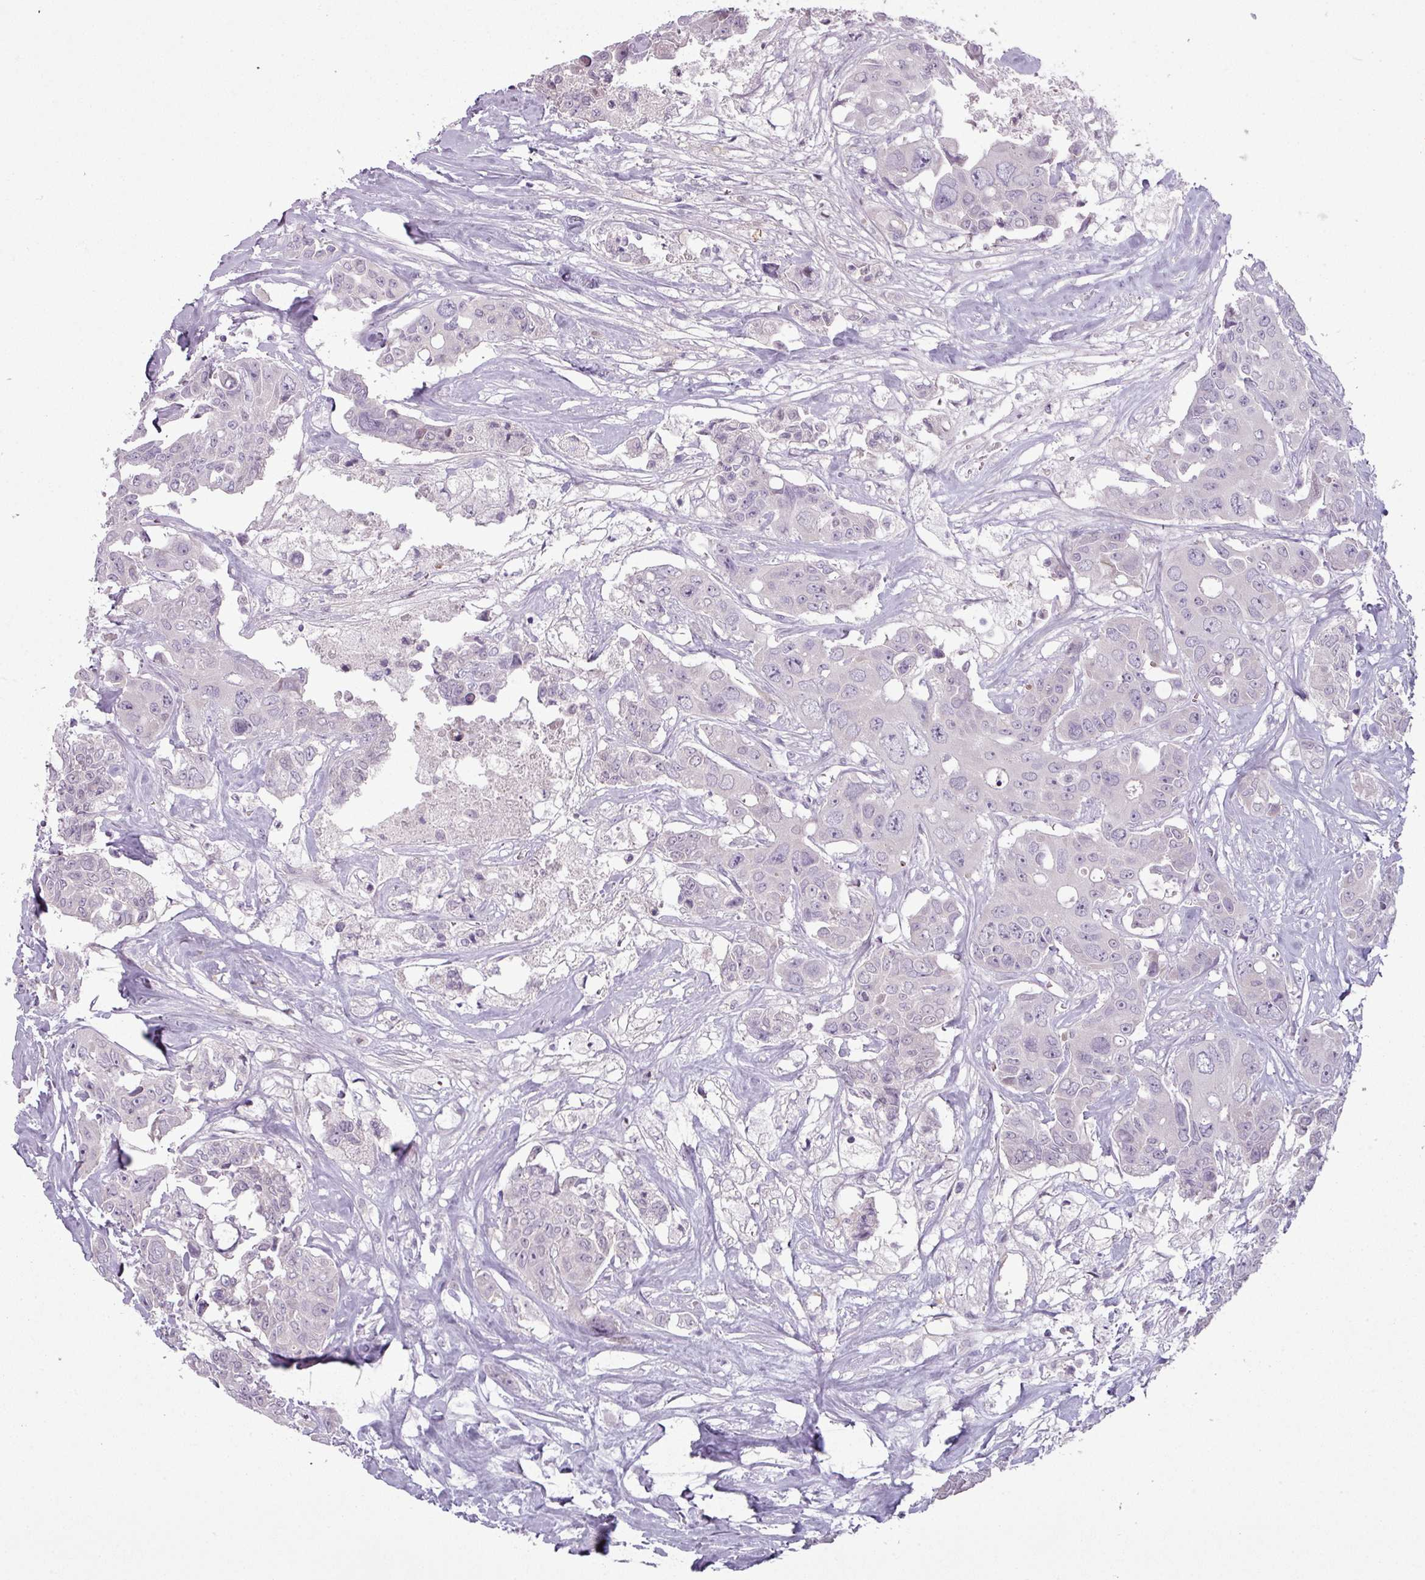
{"staining": {"intensity": "negative", "quantity": "none", "location": "none"}, "tissue": "colorectal cancer", "cell_type": "Tumor cells", "image_type": "cancer", "snomed": [{"axis": "morphology", "description": "Adenocarcinoma, NOS"}, {"axis": "topography", "description": "Rectum"}], "caption": "This is an IHC micrograph of human colorectal cancer (adenocarcinoma). There is no staining in tumor cells.", "gene": "ZNF615", "patient": {"sex": "male", "age": 87}}